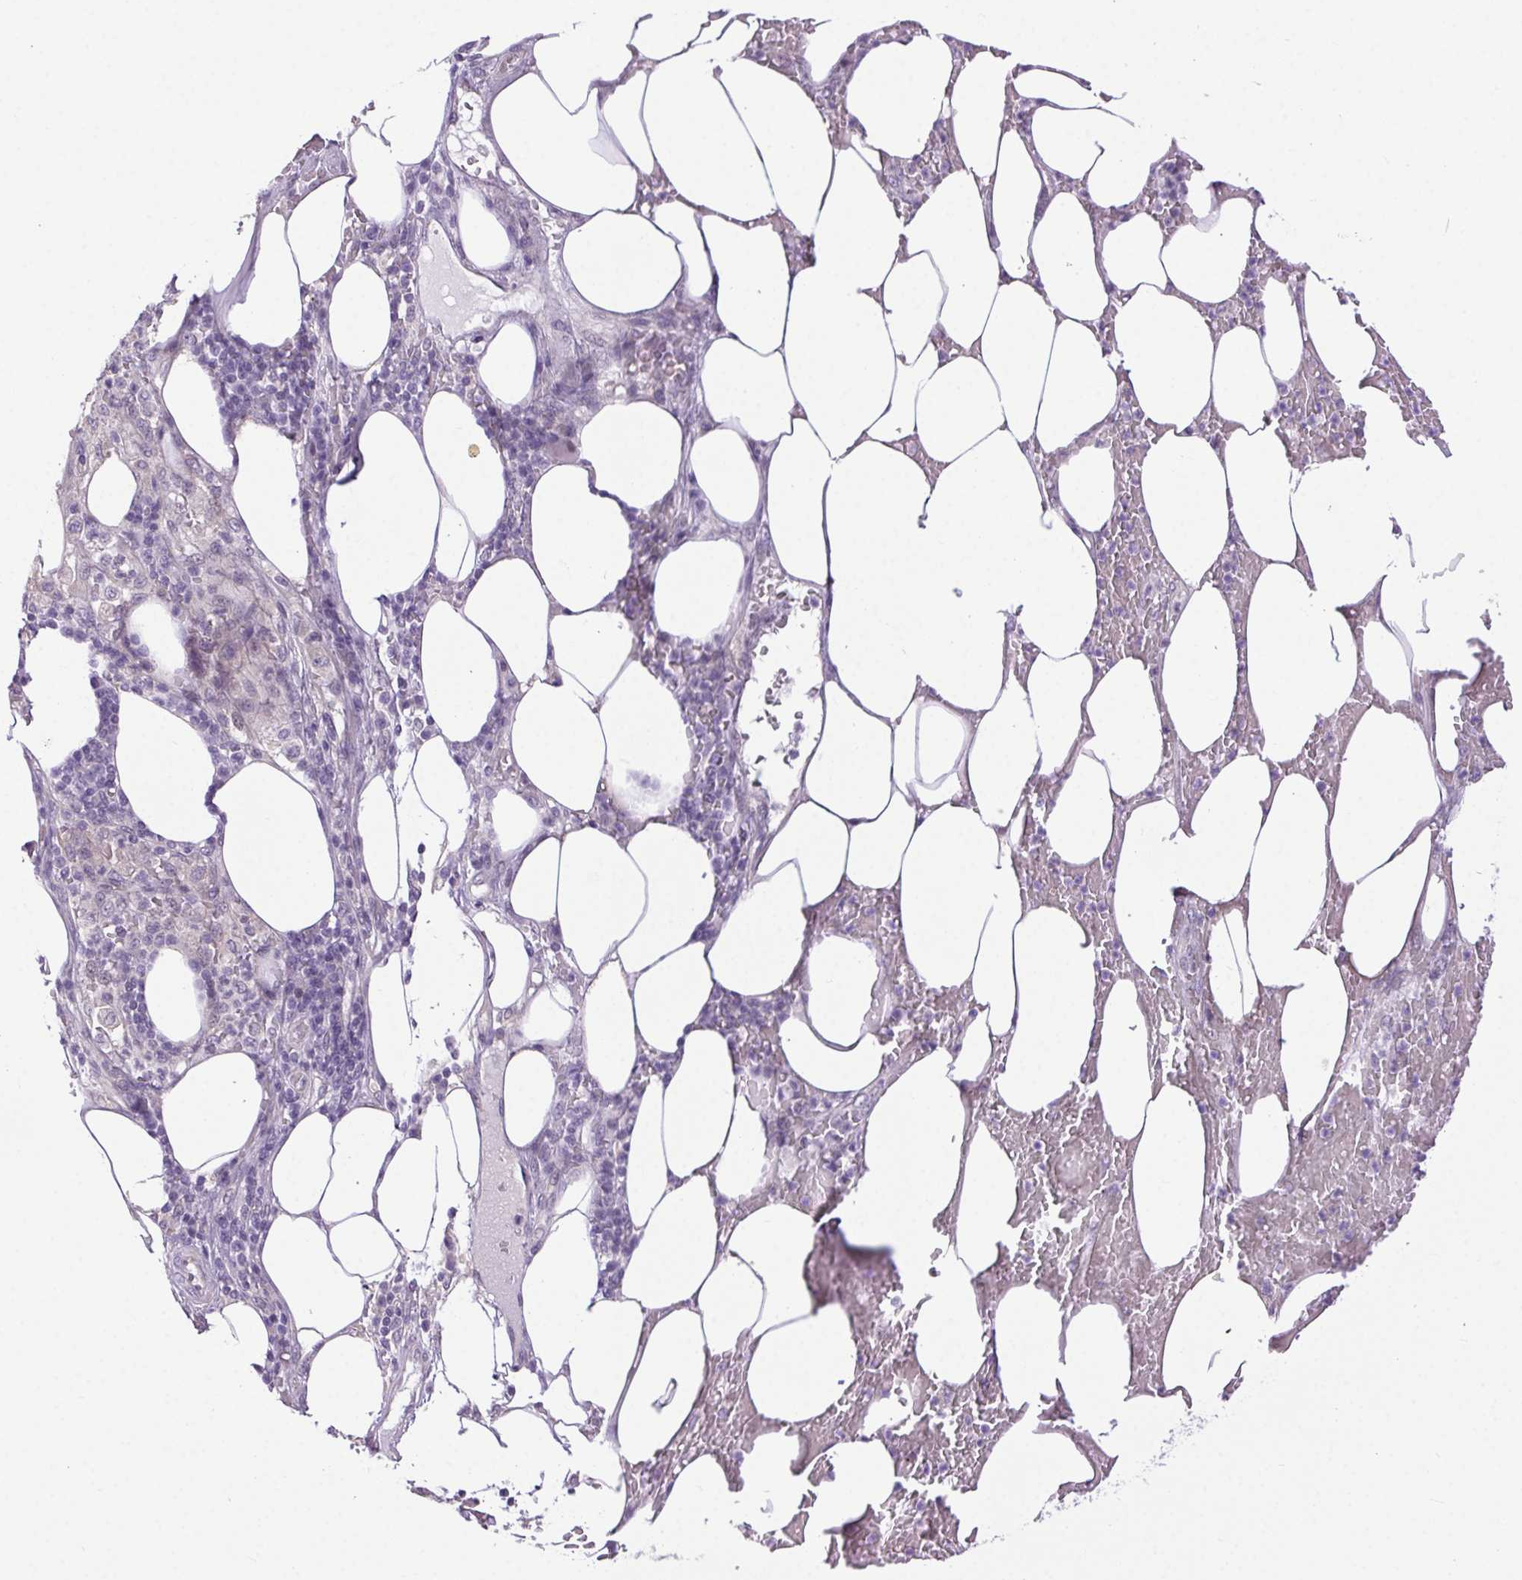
{"staining": {"intensity": "negative", "quantity": "none", "location": "none"}, "tissue": "pancreatic cancer", "cell_type": "Tumor cells", "image_type": "cancer", "snomed": [{"axis": "morphology", "description": "Adenocarcinoma, NOS"}, {"axis": "topography", "description": "Pancreas"}], "caption": "Pancreatic cancer stained for a protein using immunohistochemistry (IHC) shows no staining tumor cells.", "gene": "SYT11", "patient": {"sex": "female", "age": 61}}